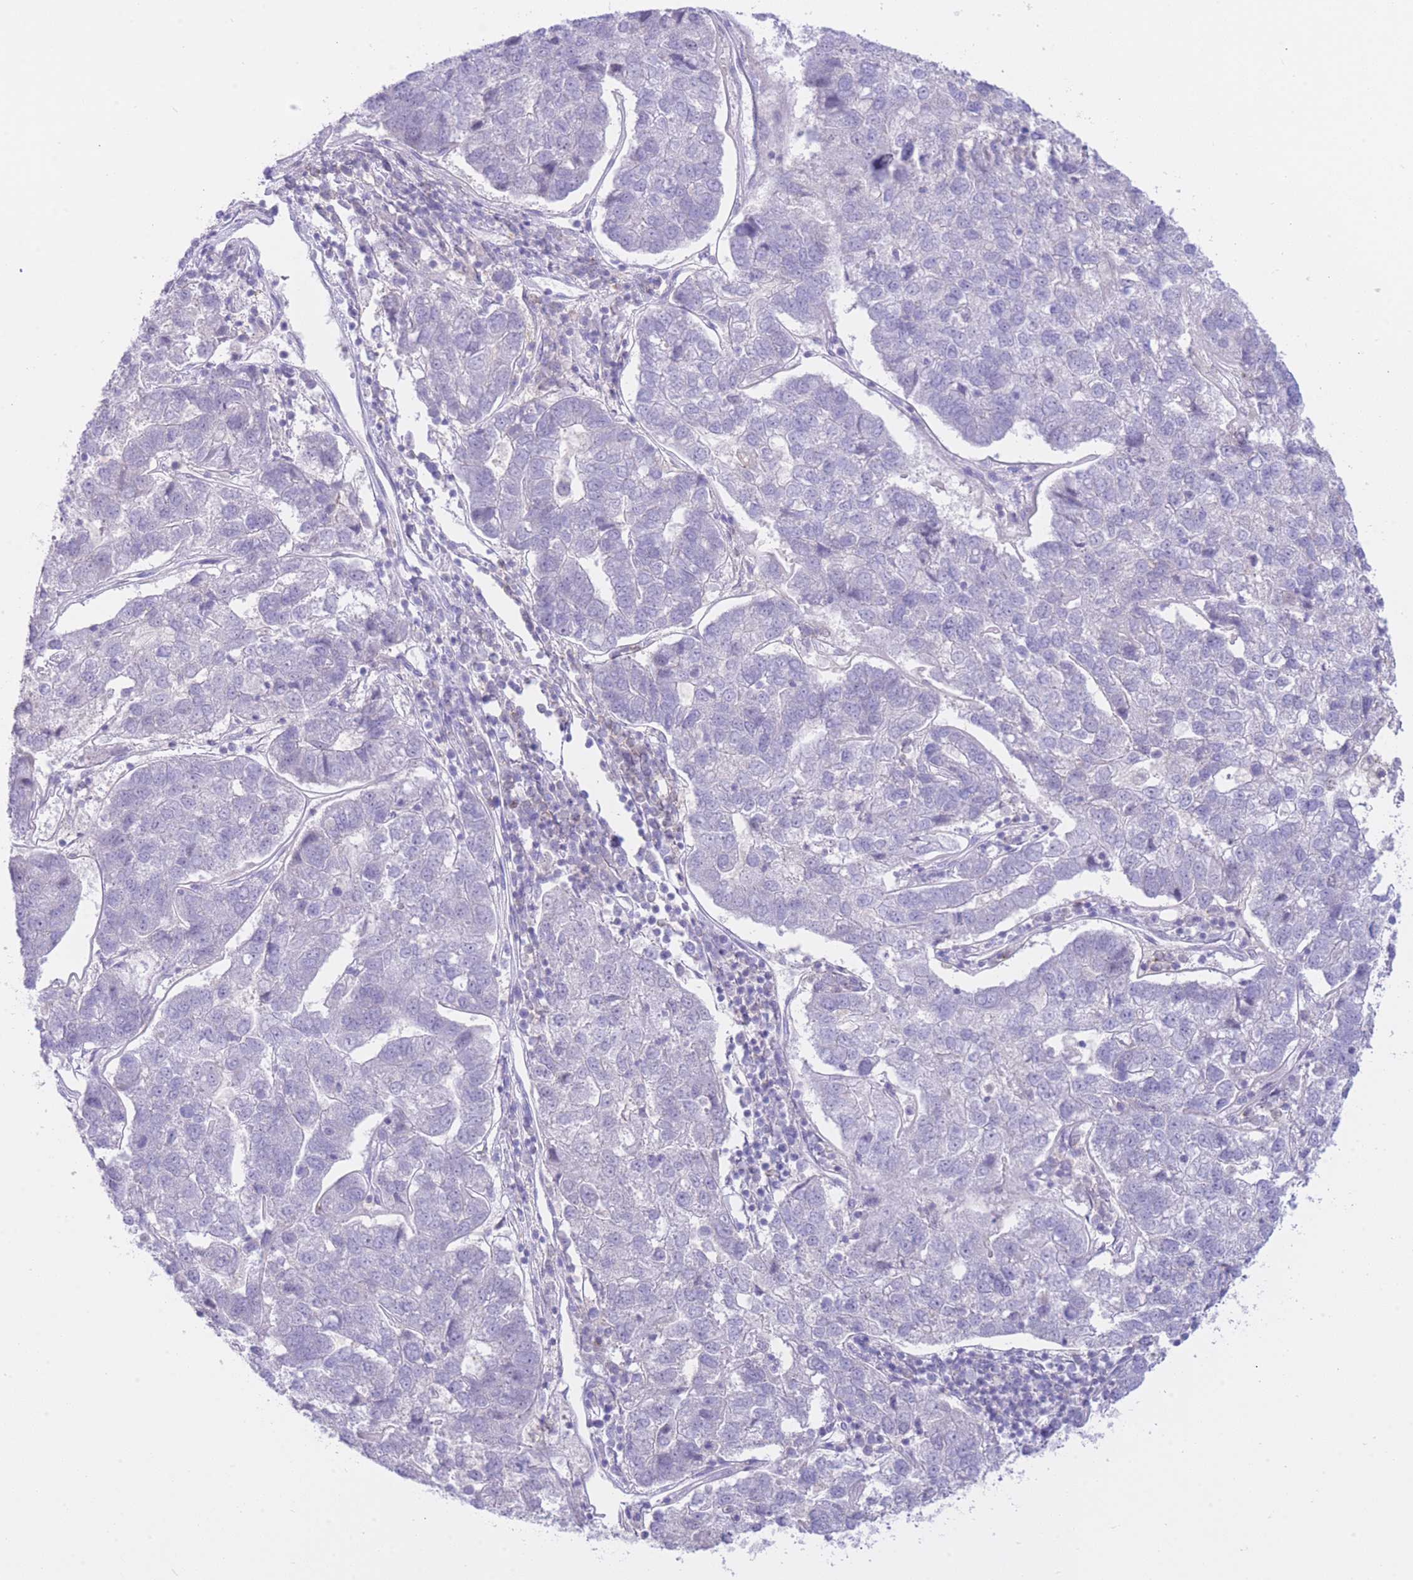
{"staining": {"intensity": "negative", "quantity": "none", "location": "none"}, "tissue": "pancreatic cancer", "cell_type": "Tumor cells", "image_type": "cancer", "snomed": [{"axis": "morphology", "description": "Adenocarcinoma, NOS"}, {"axis": "topography", "description": "Pancreas"}], "caption": "Protein analysis of pancreatic cancer (adenocarcinoma) demonstrates no significant staining in tumor cells. Brightfield microscopy of IHC stained with DAB (brown) and hematoxylin (blue), captured at high magnification.", "gene": "ZNF212", "patient": {"sex": "female", "age": 61}}